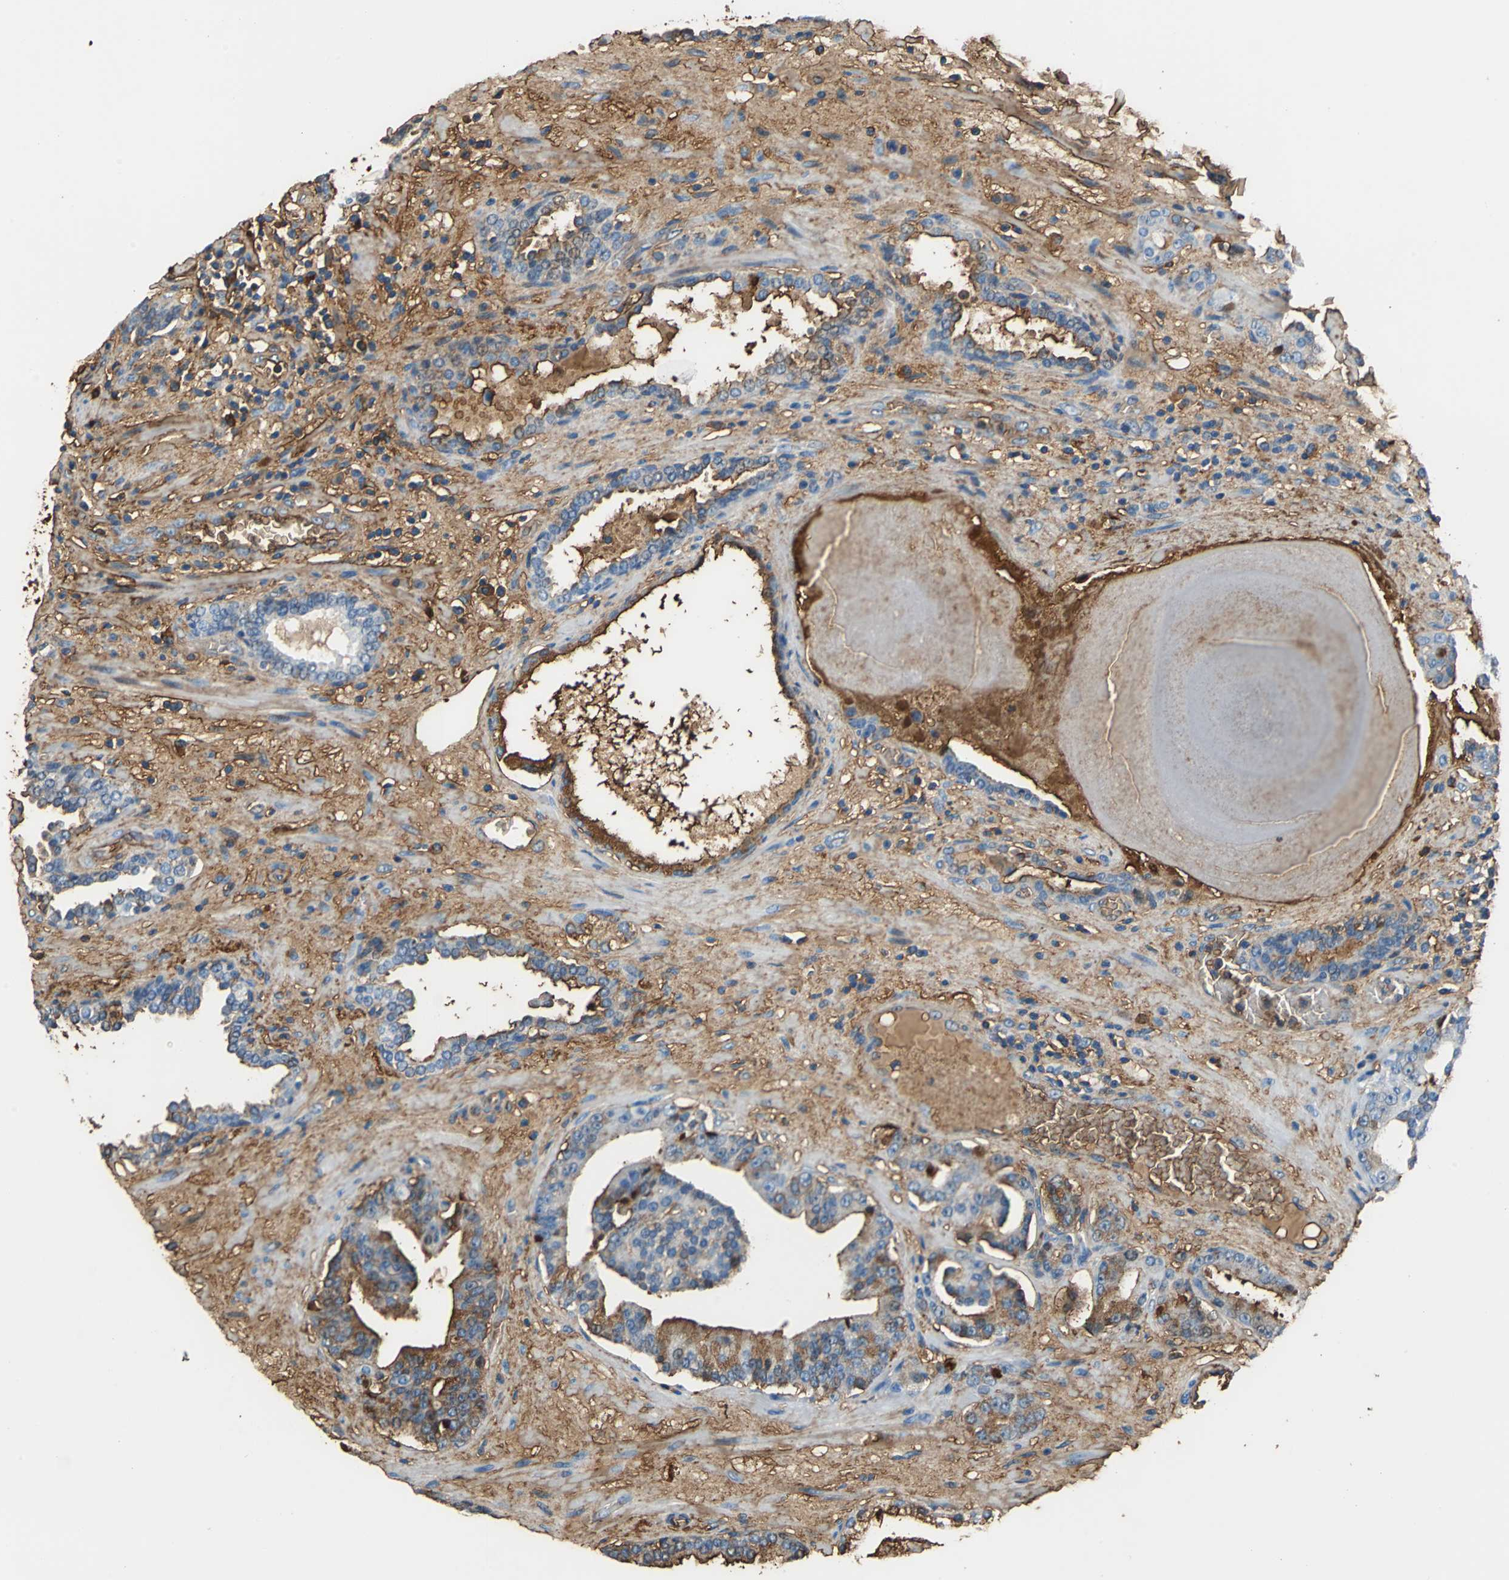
{"staining": {"intensity": "moderate", "quantity": "25%-75%", "location": "cytoplasmic/membranous"}, "tissue": "prostate cancer", "cell_type": "Tumor cells", "image_type": "cancer", "snomed": [{"axis": "morphology", "description": "Adenocarcinoma, Low grade"}, {"axis": "topography", "description": "Prostate"}], "caption": "An immunohistochemistry image of neoplastic tissue is shown. Protein staining in brown shows moderate cytoplasmic/membranous positivity in prostate cancer within tumor cells.", "gene": "ALB", "patient": {"sex": "male", "age": 63}}